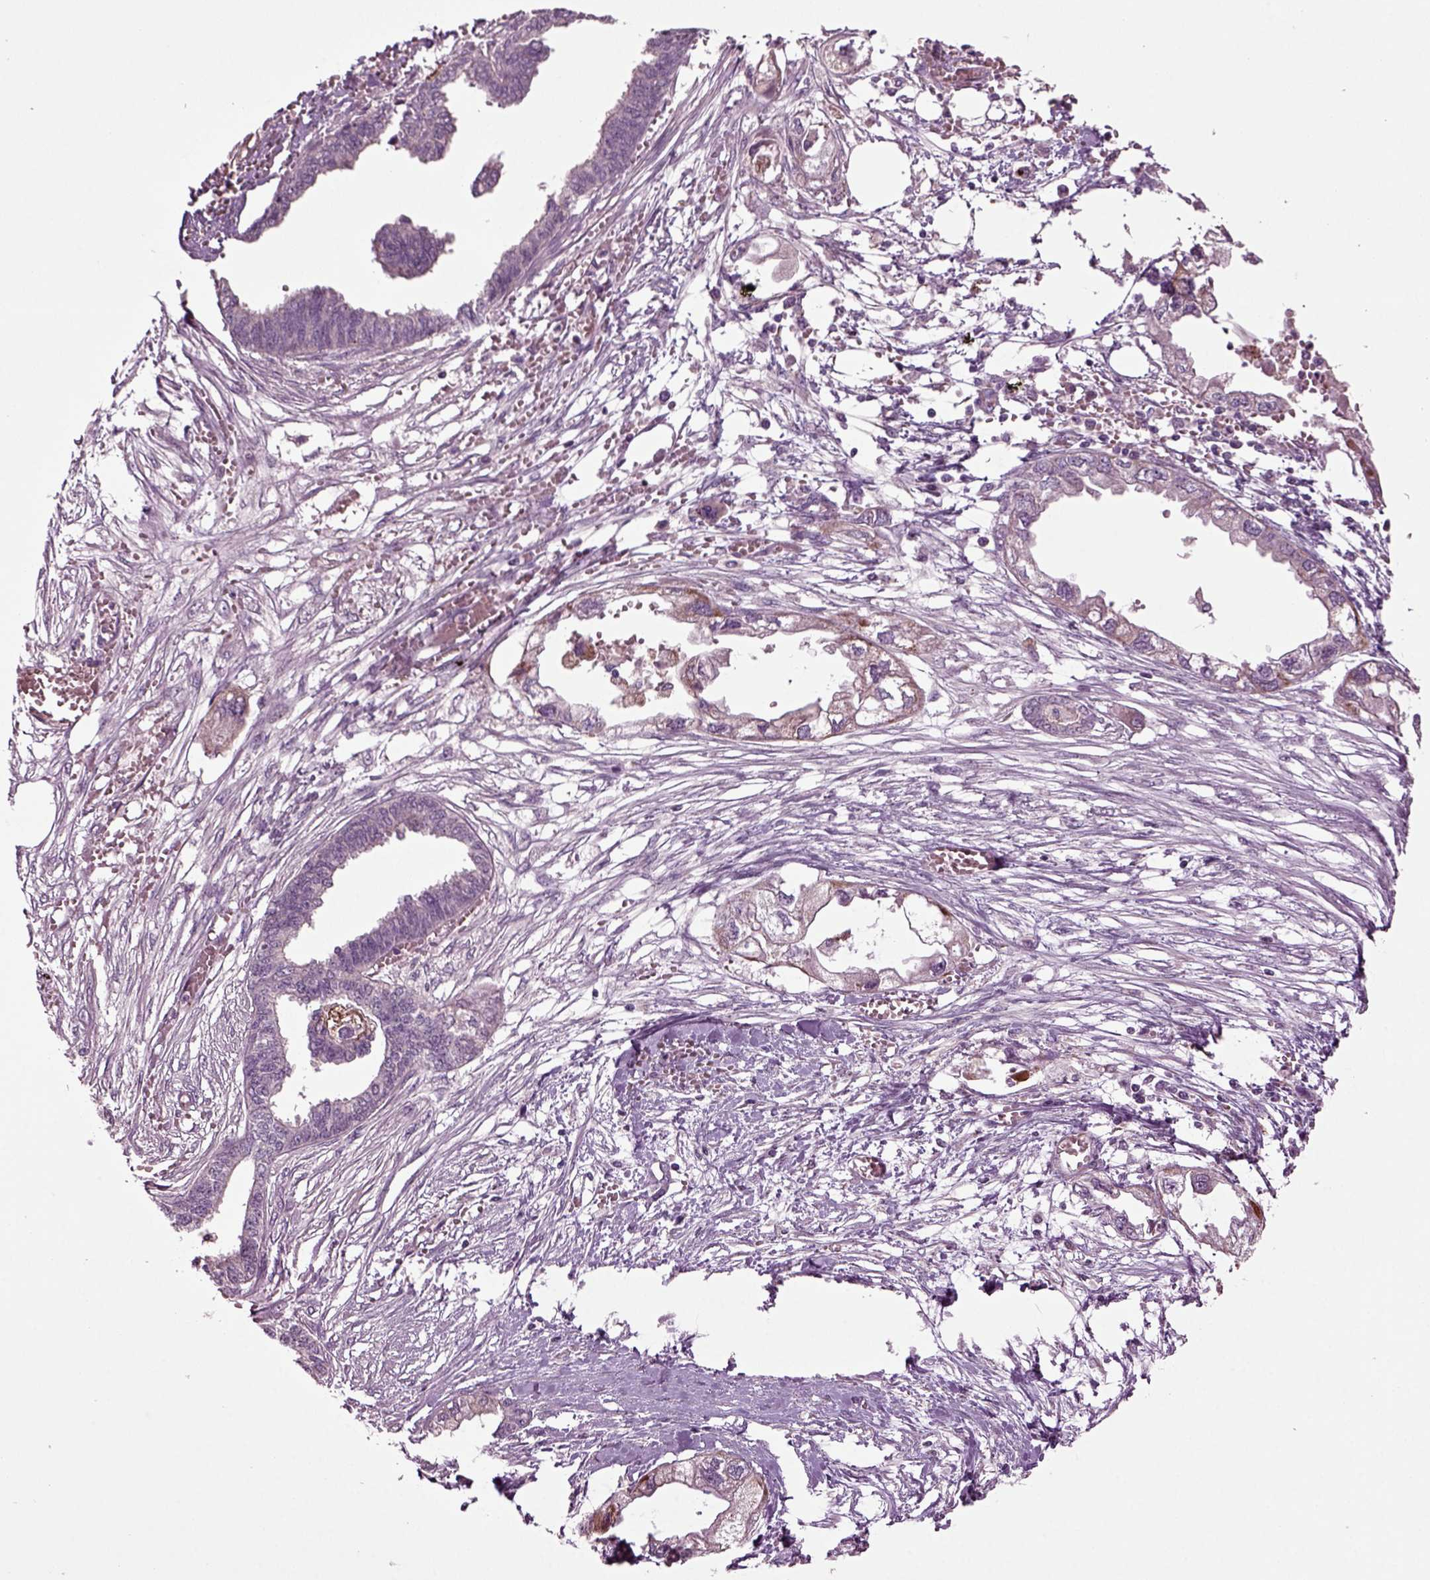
{"staining": {"intensity": "negative", "quantity": "none", "location": "none"}, "tissue": "endometrial cancer", "cell_type": "Tumor cells", "image_type": "cancer", "snomed": [{"axis": "morphology", "description": "Adenocarcinoma, NOS"}, {"axis": "morphology", "description": "Adenocarcinoma, metastatic, NOS"}, {"axis": "topography", "description": "Adipose tissue"}, {"axis": "topography", "description": "Endometrium"}], "caption": "High magnification brightfield microscopy of endometrial cancer (adenocarcinoma) stained with DAB (brown) and counterstained with hematoxylin (blue): tumor cells show no significant positivity. (Stains: DAB IHC with hematoxylin counter stain, Microscopy: brightfield microscopy at high magnification).", "gene": "SLC17A6", "patient": {"sex": "female", "age": 67}}